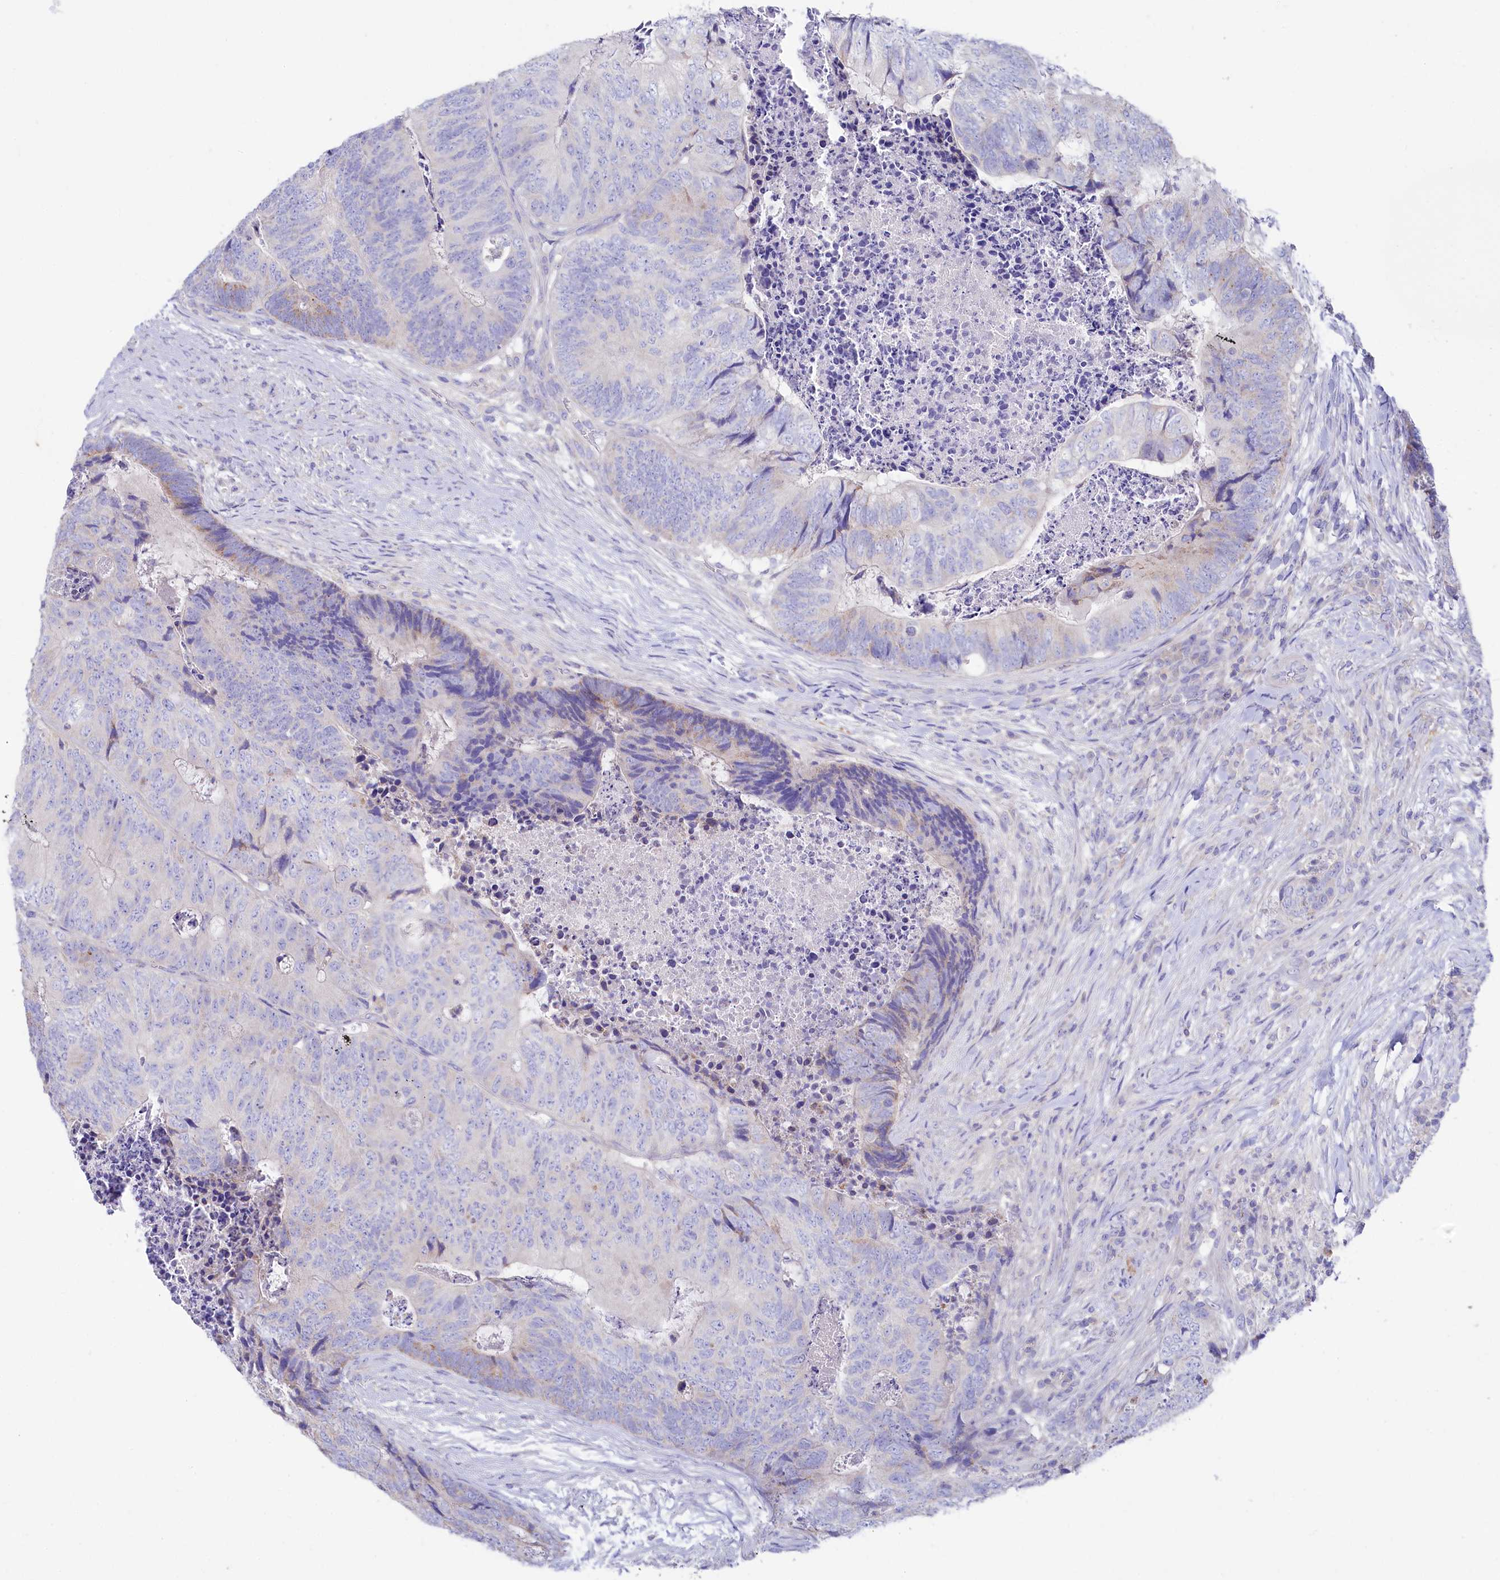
{"staining": {"intensity": "negative", "quantity": "none", "location": "none"}, "tissue": "colorectal cancer", "cell_type": "Tumor cells", "image_type": "cancer", "snomed": [{"axis": "morphology", "description": "Adenocarcinoma, NOS"}, {"axis": "topography", "description": "Colon"}], "caption": "DAB (3,3'-diaminobenzidine) immunohistochemical staining of colorectal cancer (adenocarcinoma) reveals no significant expression in tumor cells.", "gene": "VPS26B", "patient": {"sex": "female", "age": 67}}